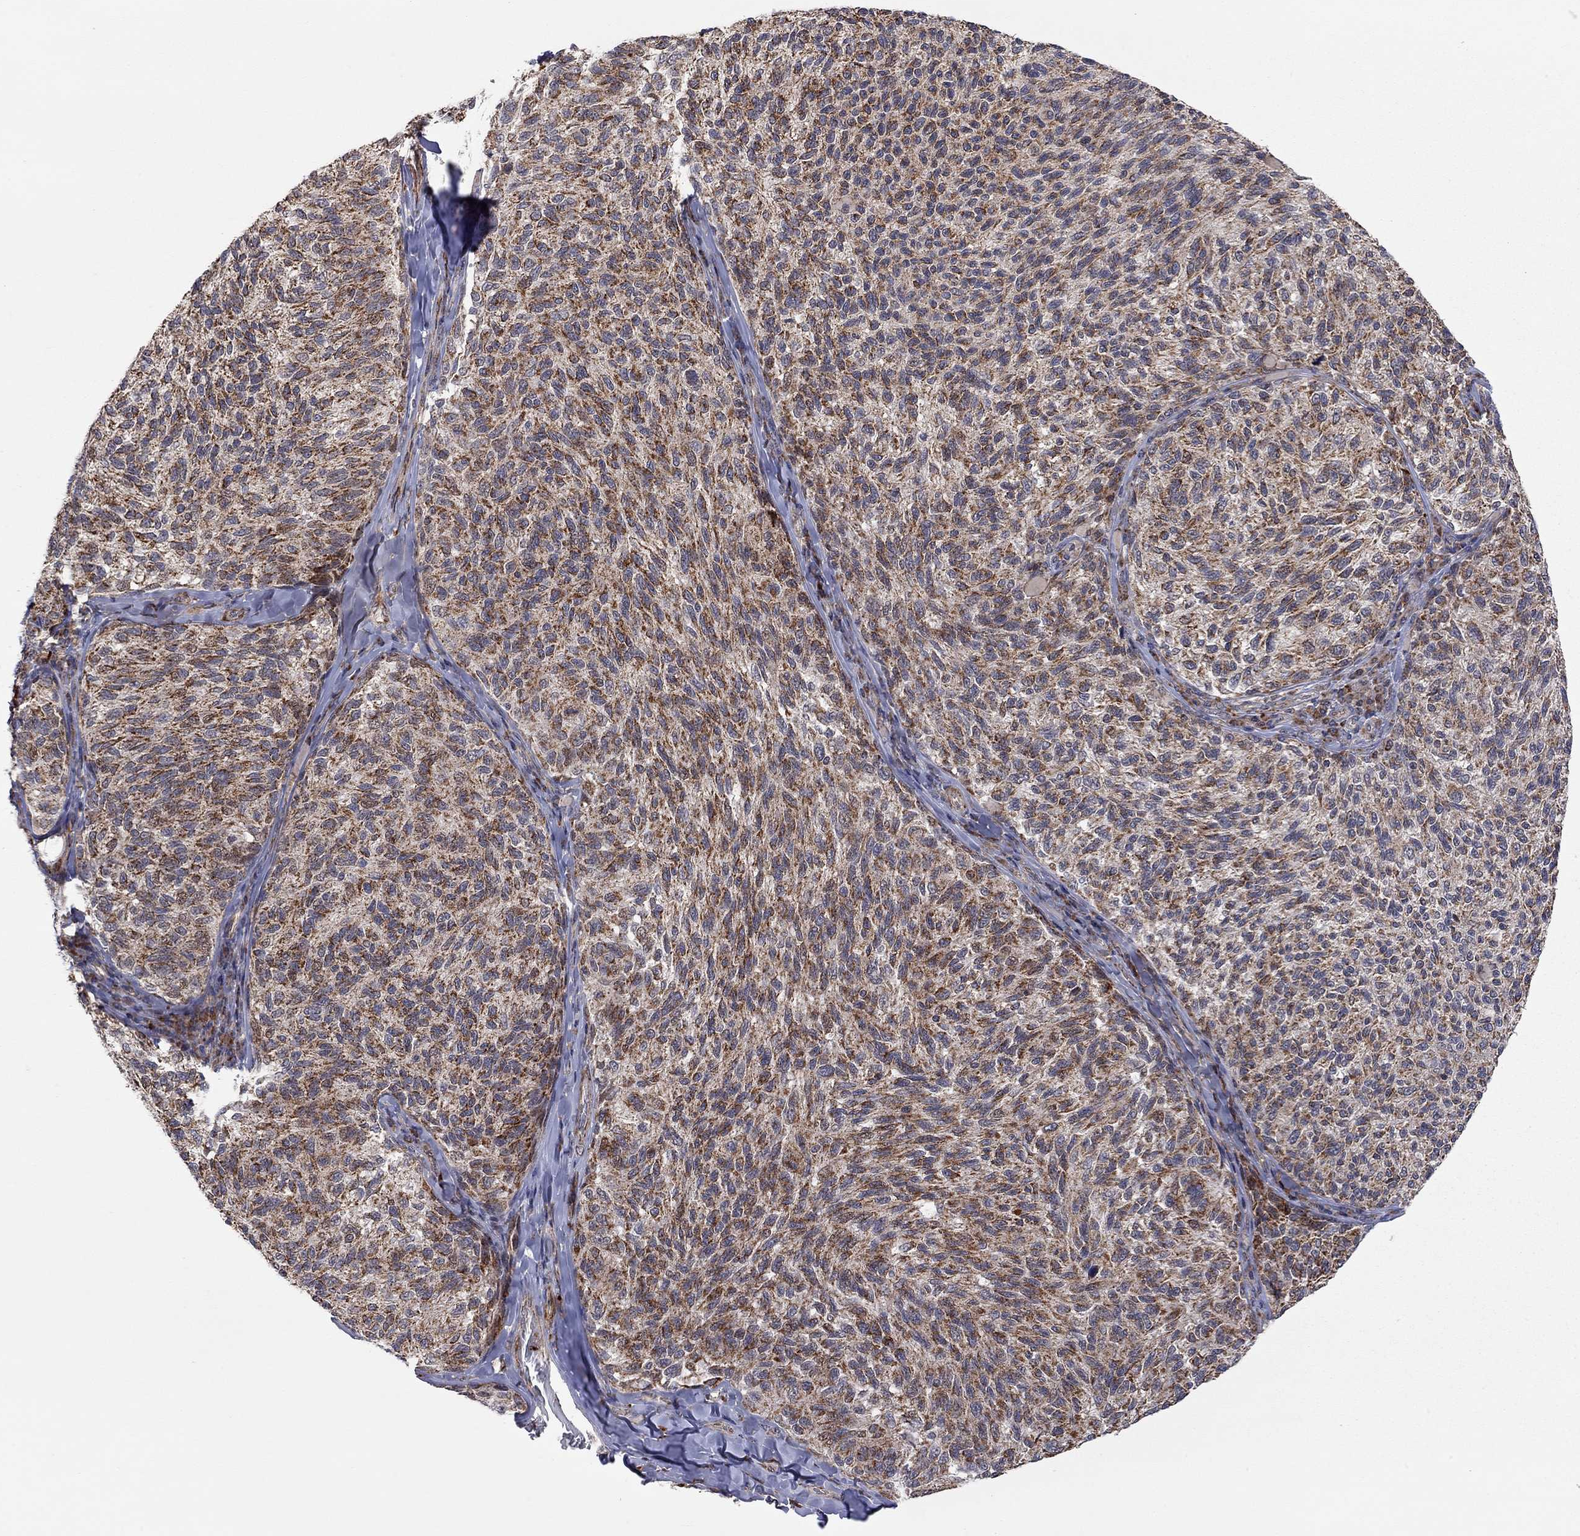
{"staining": {"intensity": "moderate", "quantity": ">75%", "location": "cytoplasmic/membranous"}, "tissue": "melanoma", "cell_type": "Tumor cells", "image_type": "cancer", "snomed": [{"axis": "morphology", "description": "Malignant melanoma, NOS"}, {"axis": "topography", "description": "Skin"}], "caption": "Malignant melanoma stained with DAB IHC exhibits medium levels of moderate cytoplasmic/membranous positivity in about >75% of tumor cells. Nuclei are stained in blue.", "gene": "IDS", "patient": {"sex": "female", "age": 73}}